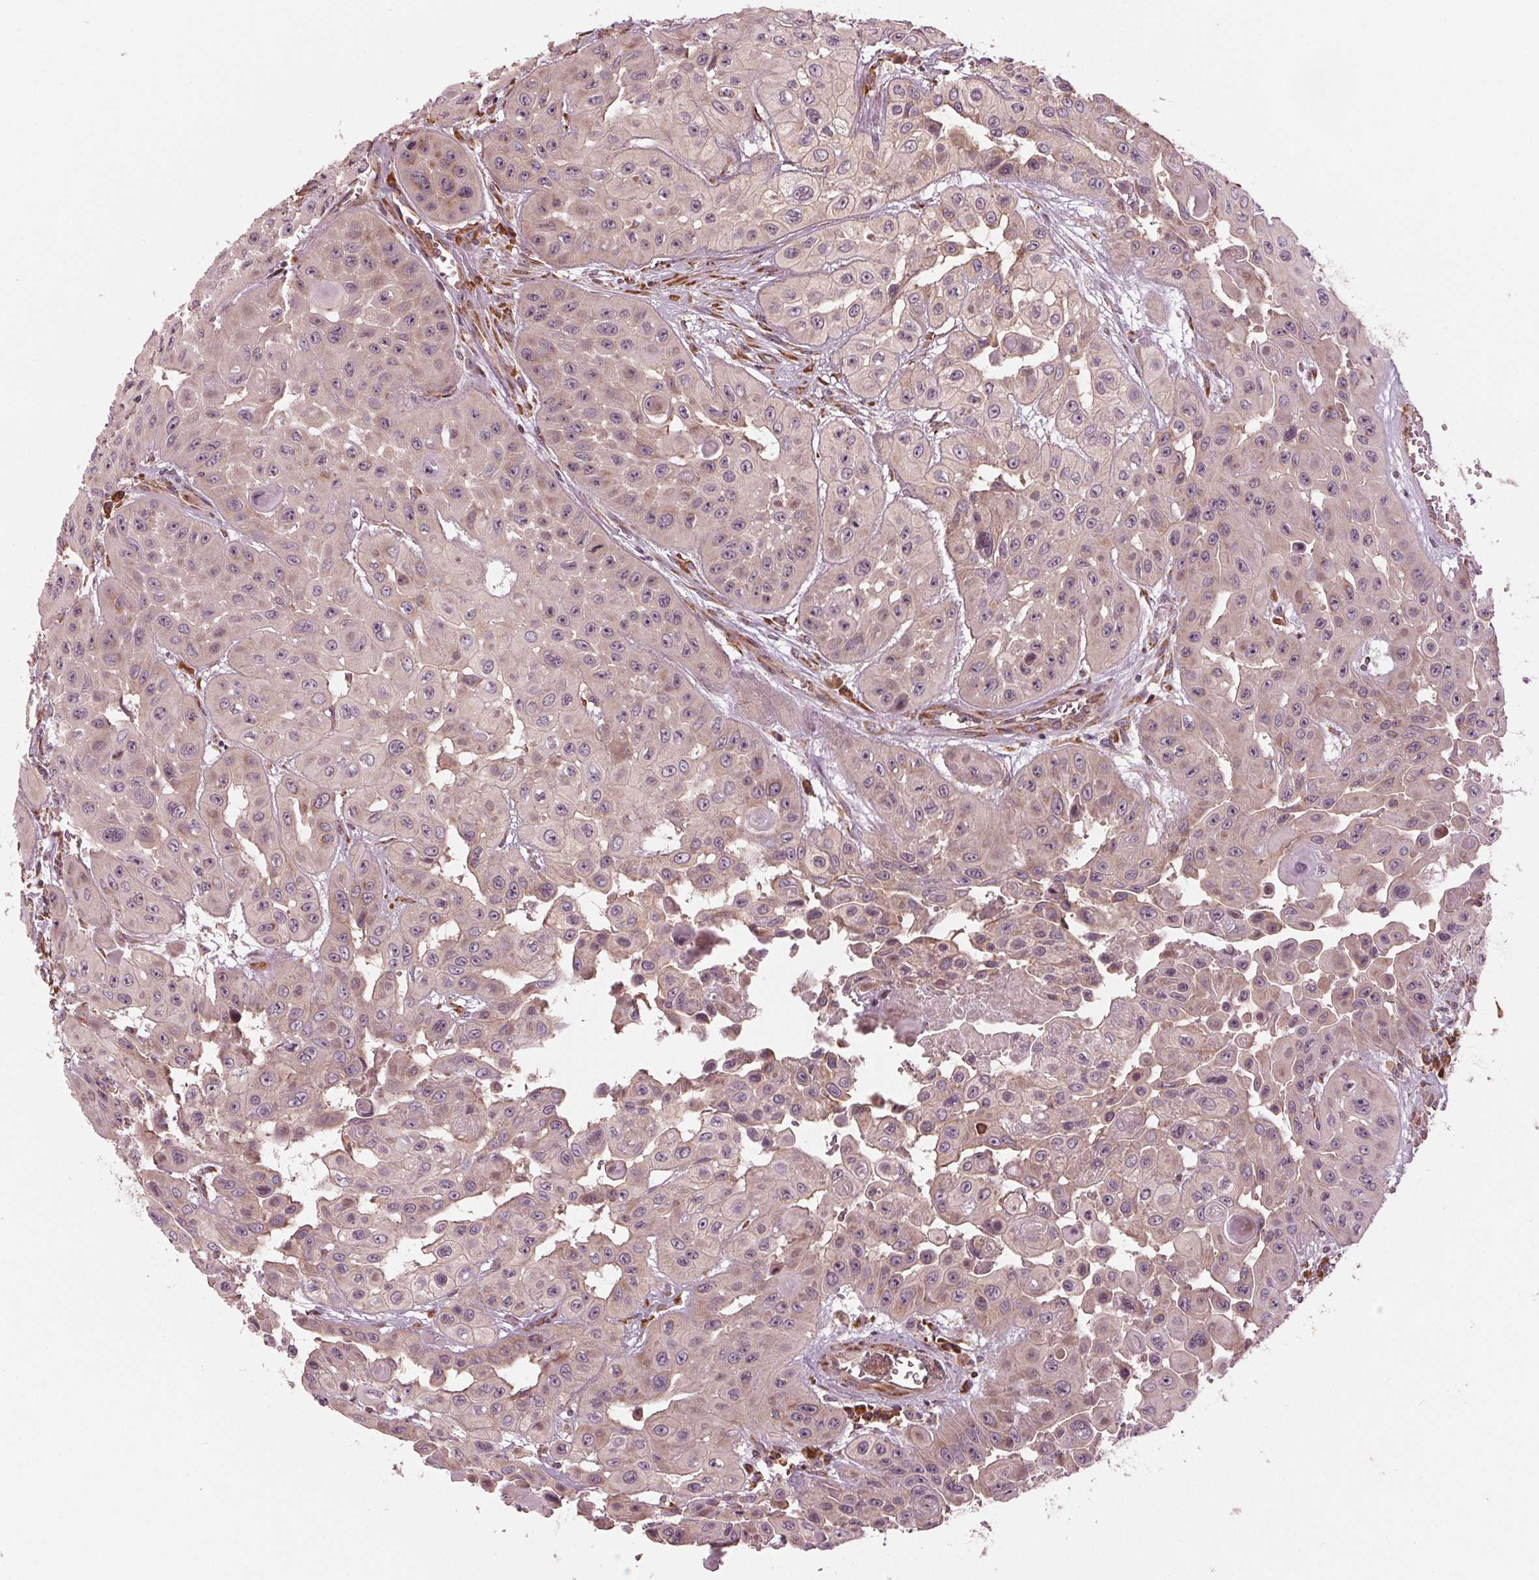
{"staining": {"intensity": "weak", "quantity": "25%-75%", "location": "cytoplasmic/membranous"}, "tissue": "head and neck cancer", "cell_type": "Tumor cells", "image_type": "cancer", "snomed": [{"axis": "morphology", "description": "Adenocarcinoma, NOS"}, {"axis": "topography", "description": "Head-Neck"}], "caption": "Protein expression analysis of human head and neck cancer reveals weak cytoplasmic/membranous positivity in approximately 25%-75% of tumor cells. (Stains: DAB in brown, nuclei in blue, Microscopy: brightfield microscopy at high magnification).", "gene": "CMIP", "patient": {"sex": "male", "age": 73}}